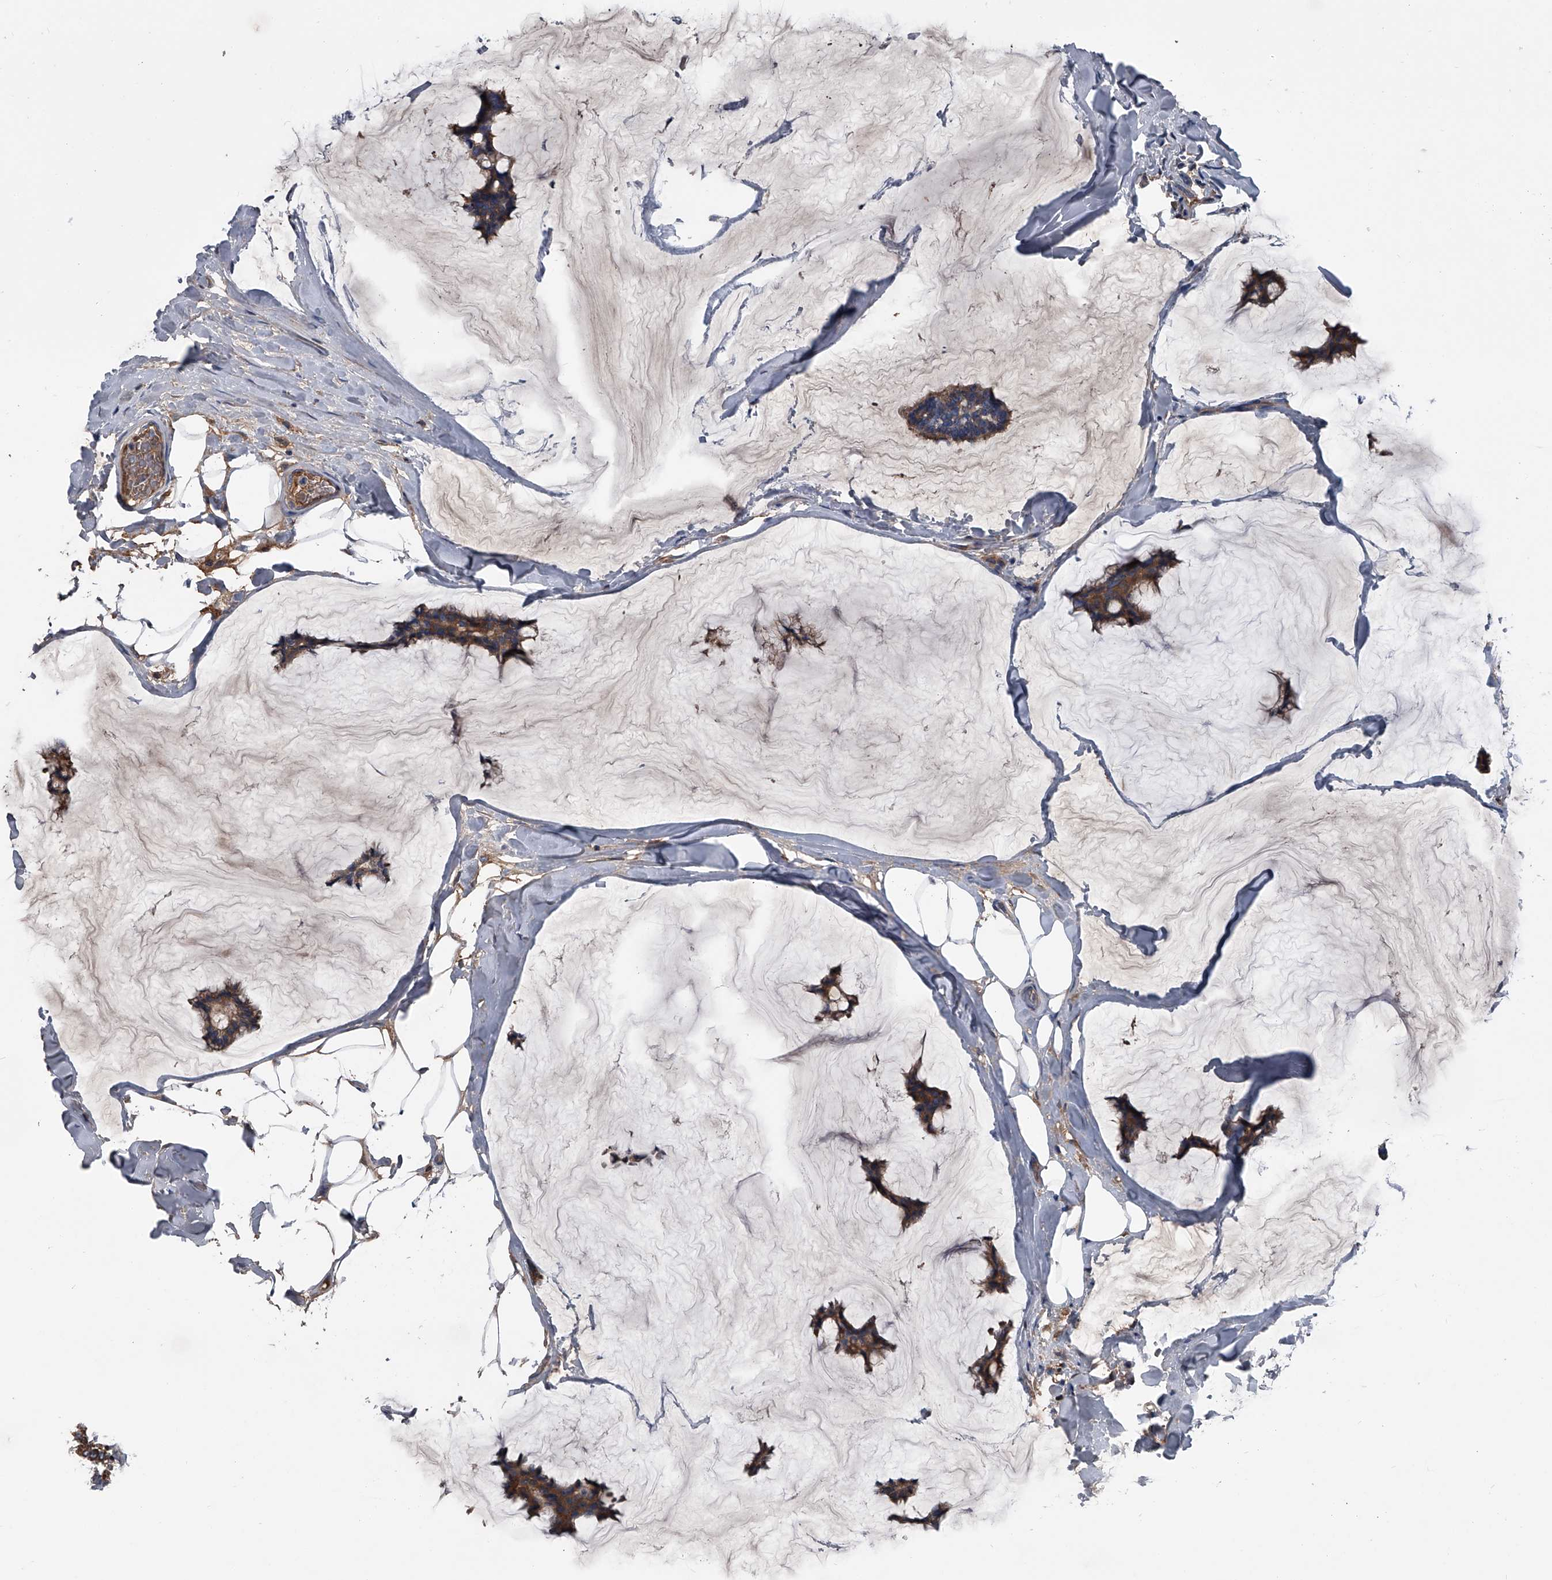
{"staining": {"intensity": "moderate", "quantity": ">75%", "location": "cytoplasmic/membranous"}, "tissue": "breast cancer", "cell_type": "Tumor cells", "image_type": "cancer", "snomed": [{"axis": "morphology", "description": "Duct carcinoma"}, {"axis": "topography", "description": "Breast"}], "caption": "Immunohistochemistry (IHC) image of breast invasive ductal carcinoma stained for a protein (brown), which demonstrates medium levels of moderate cytoplasmic/membranous expression in about >75% of tumor cells.", "gene": "KIF13A", "patient": {"sex": "female", "age": 93}}